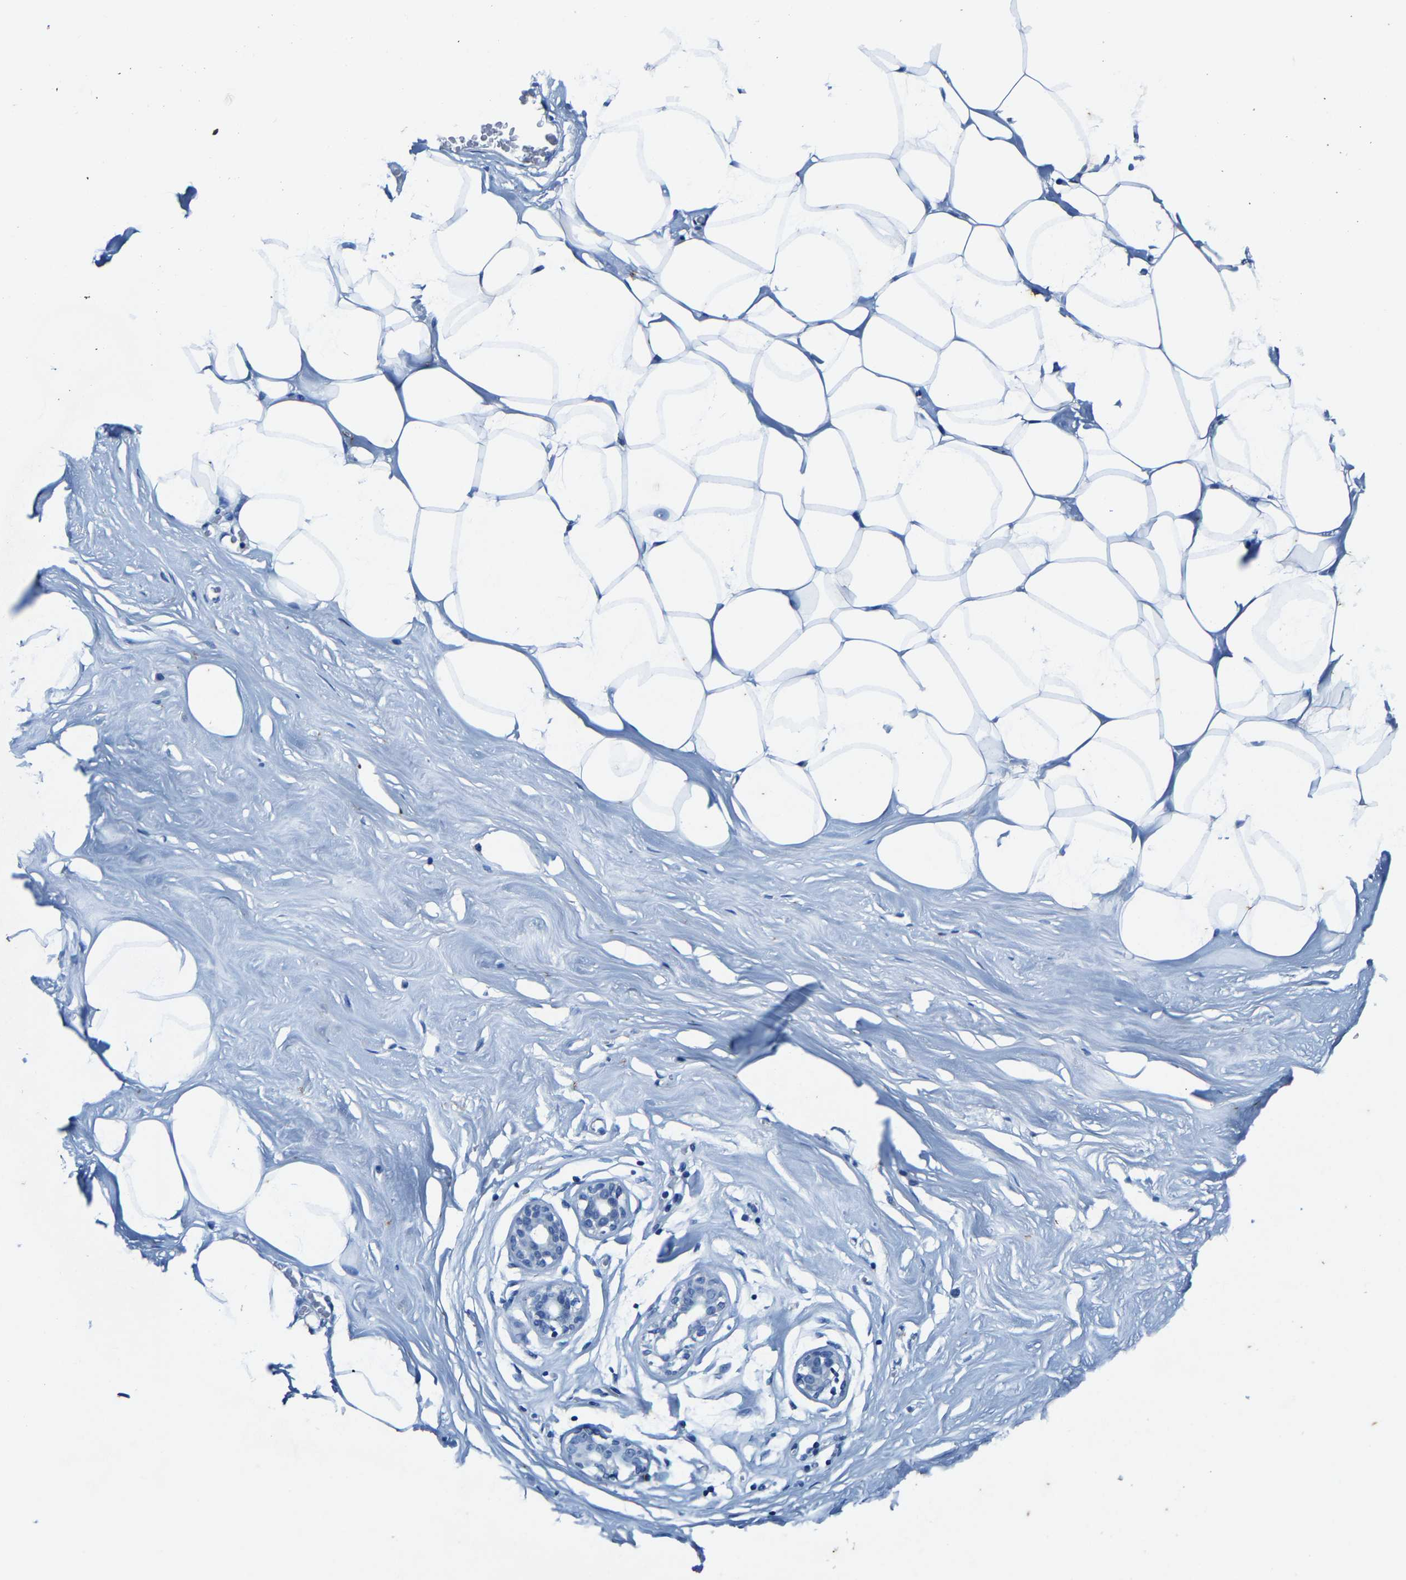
{"staining": {"intensity": "negative", "quantity": "none", "location": "none"}, "tissue": "adipose tissue", "cell_type": "Adipocytes", "image_type": "normal", "snomed": [{"axis": "morphology", "description": "Normal tissue, NOS"}, {"axis": "morphology", "description": "Fibrosis, NOS"}, {"axis": "topography", "description": "Breast"}, {"axis": "topography", "description": "Adipose tissue"}], "caption": "The image displays no significant expression in adipocytes of adipose tissue. (DAB (3,3'-diaminobenzidine) immunohistochemistry (IHC) with hematoxylin counter stain).", "gene": "SLC25A25", "patient": {"sex": "female", "age": 39}}